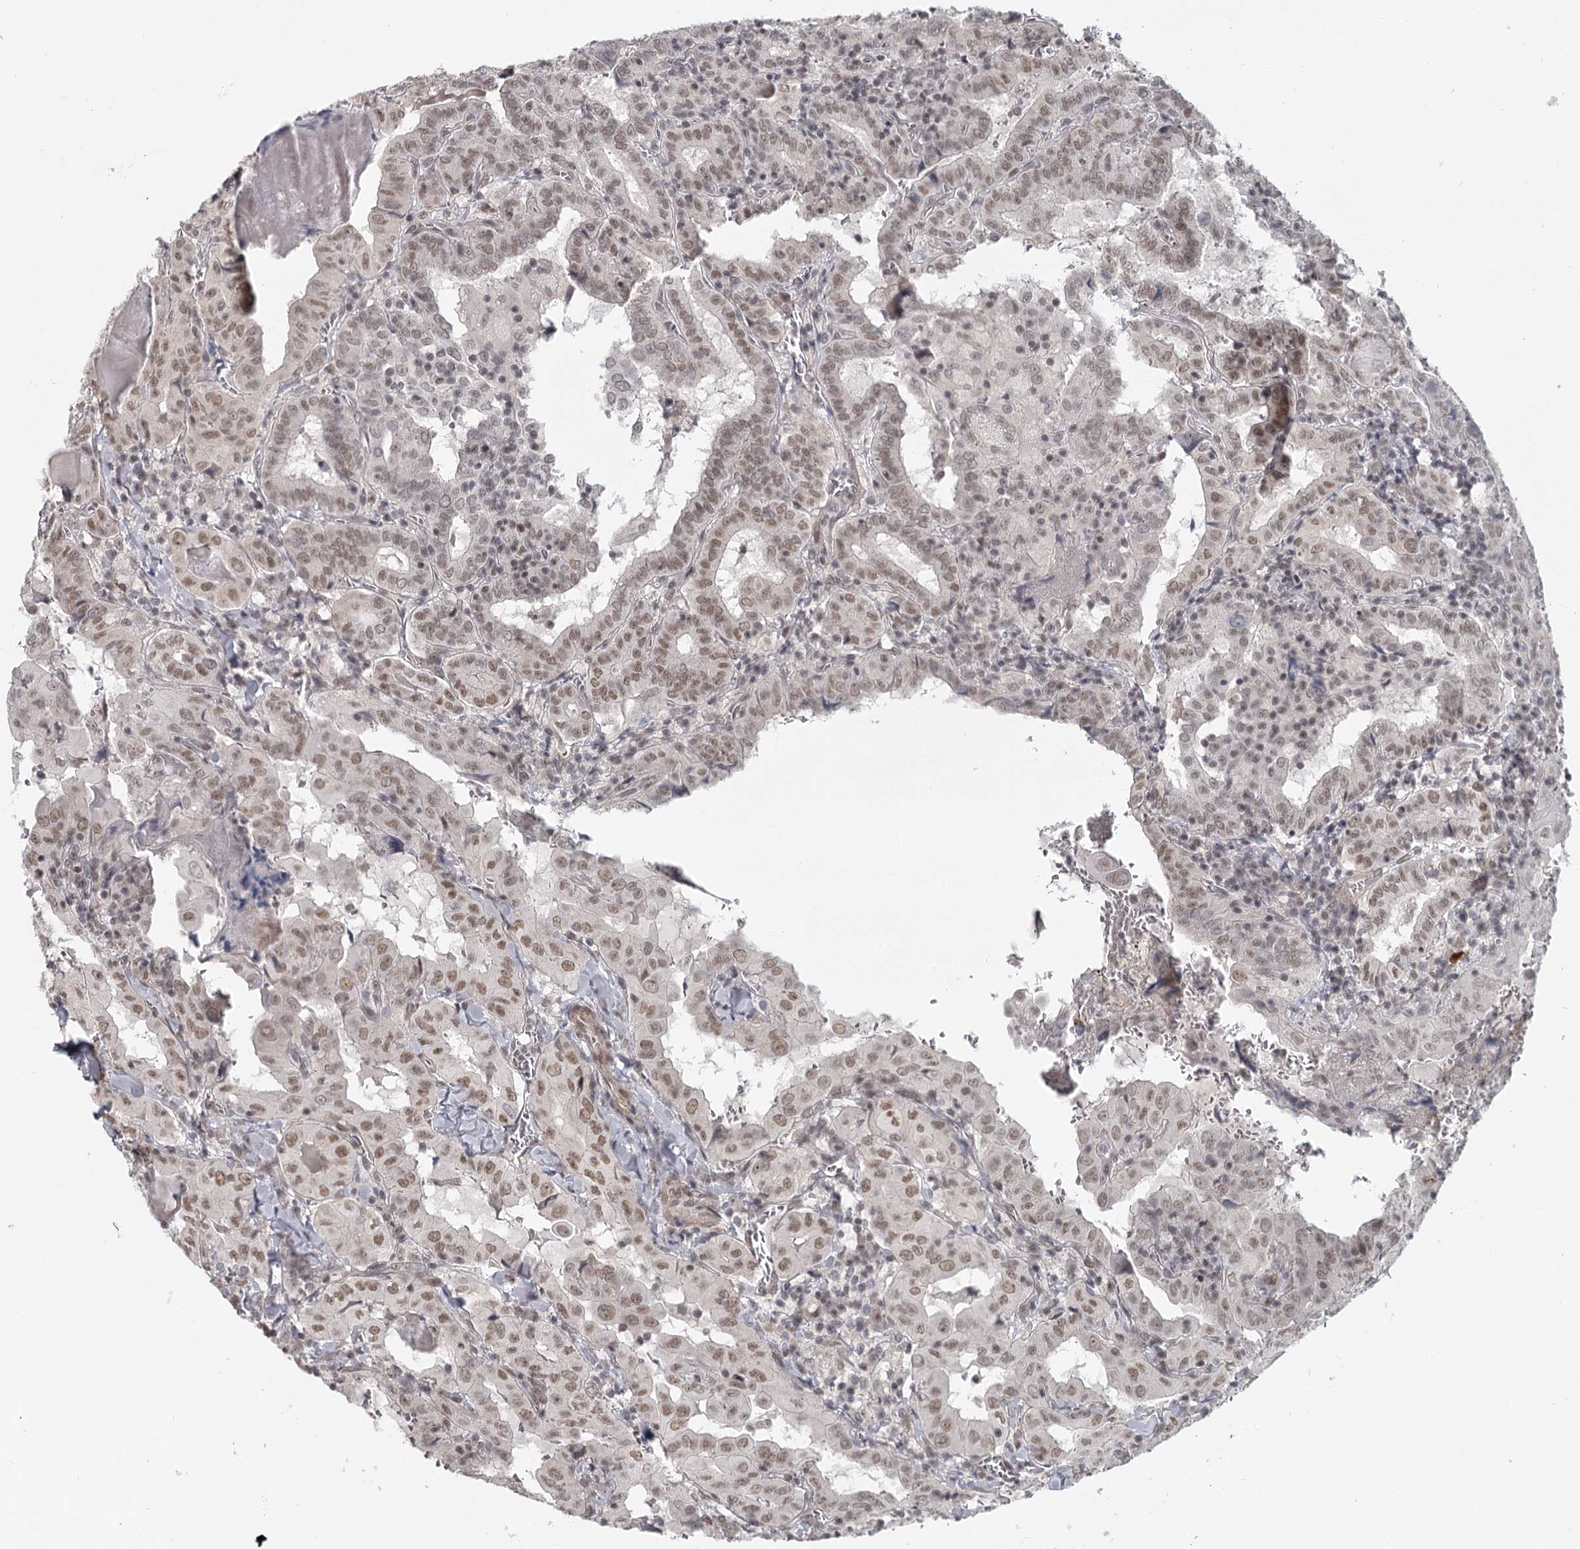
{"staining": {"intensity": "moderate", "quantity": ">75%", "location": "nuclear"}, "tissue": "thyroid cancer", "cell_type": "Tumor cells", "image_type": "cancer", "snomed": [{"axis": "morphology", "description": "Papillary adenocarcinoma, NOS"}, {"axis": "topography", "description": "Thyroid gland"}], "caption": "A micrograph showing moderate nuclear expression in about >75% of tumor cells in thyroid cancer (papillary adenocarcinoma), as visualized by brown immunohistochemical staining.", "gene": "FAM13C", "patient": {"sex": "female", "age": 72}}